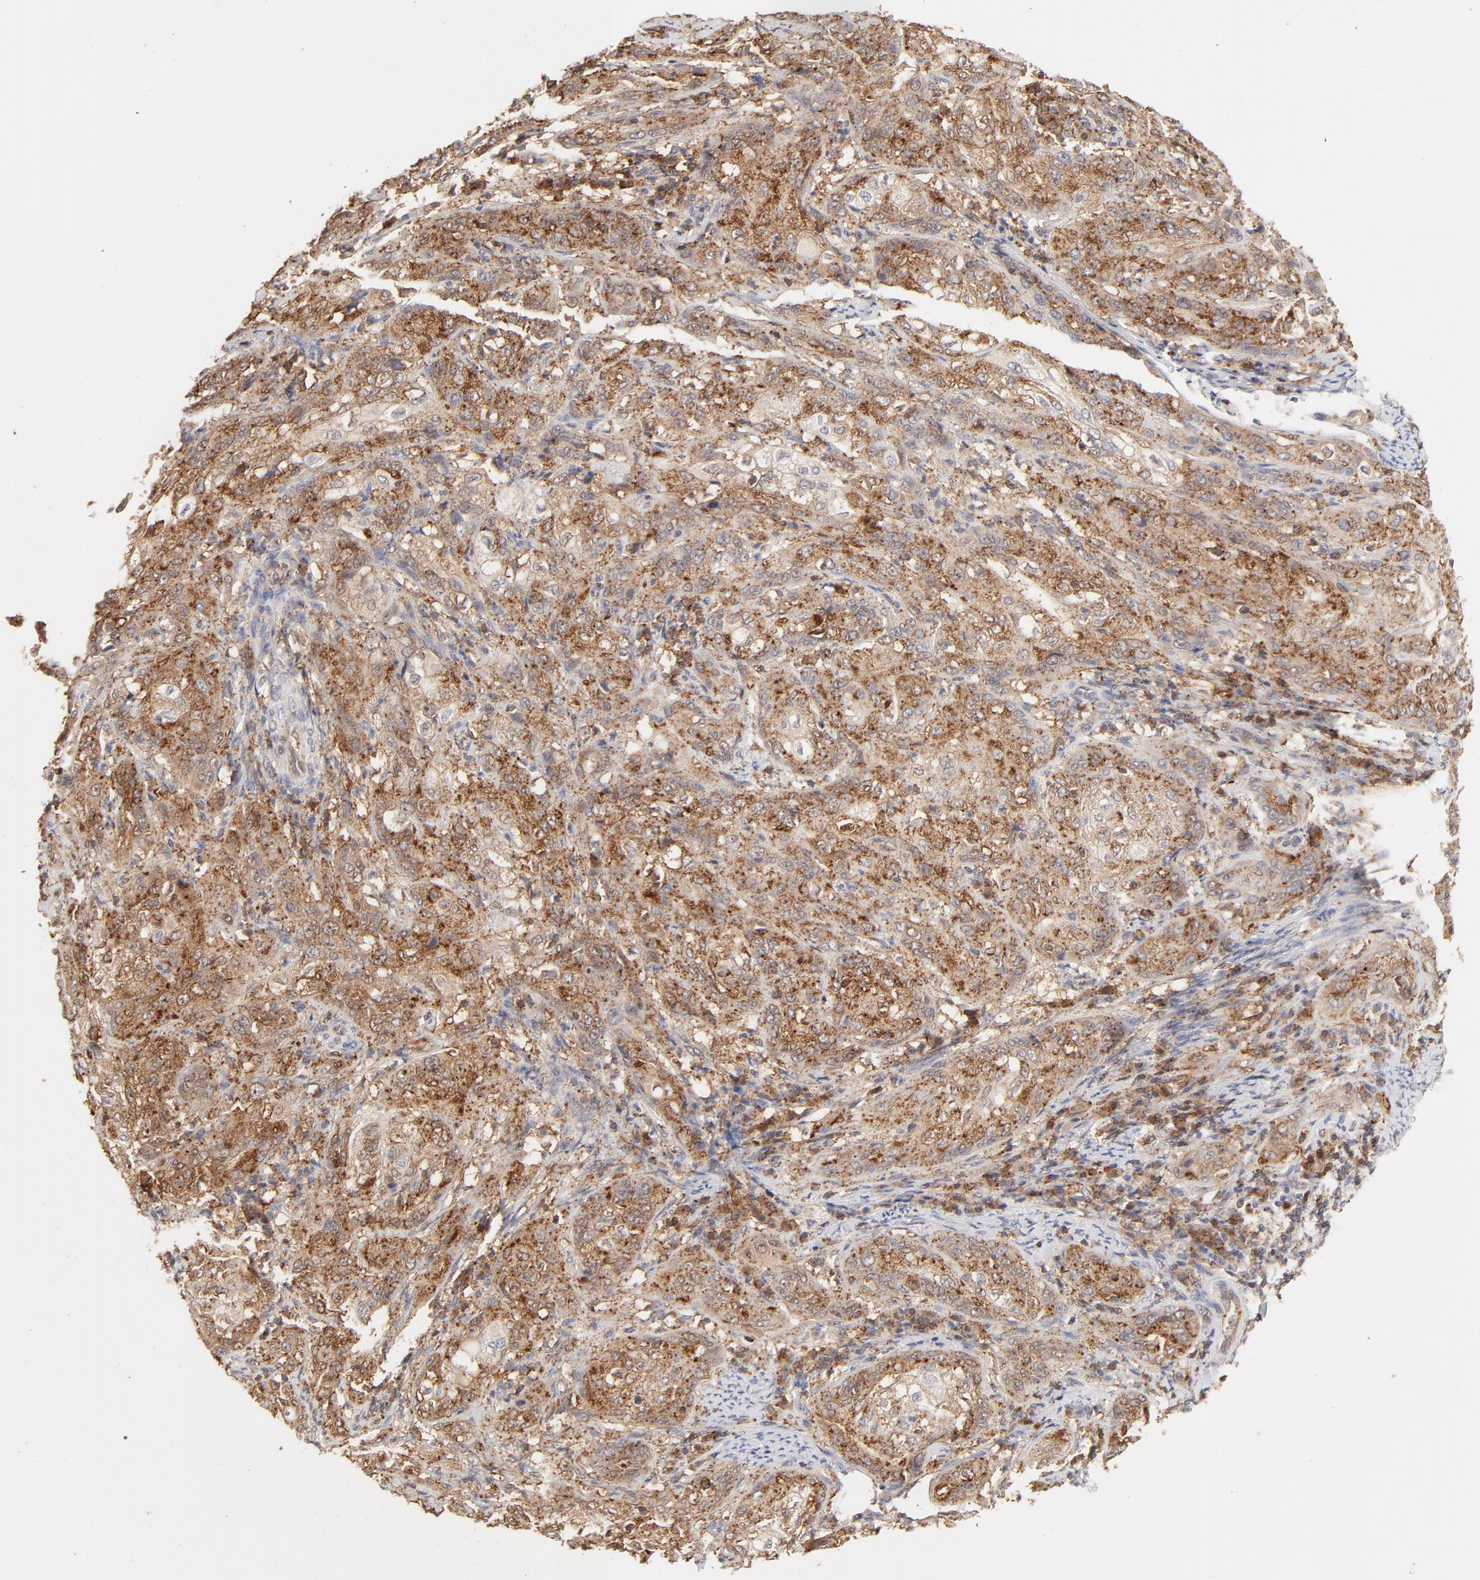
{"staining": {"intensity": "moderate", "quantity": ">75%", "location": "cytoplasmic/membranous"}, "tissue": "cervical cancer", "cell_type": "Tumor cells", "image_type": "cancer", "snomed": [{"axis": "morphology", "description": "Squamous cell carcinoma, NOS"}, {"axis": "topography", "description": "Cervix"}], "caption": "Protein analysis of squamous cell carcinoma (cervical) tissue reveals moderate cytoplasmic/membranous positivity in about >75% of tumor cells.", "gene": "CDK6", "patient": {"sex": "female", "age": 41}}